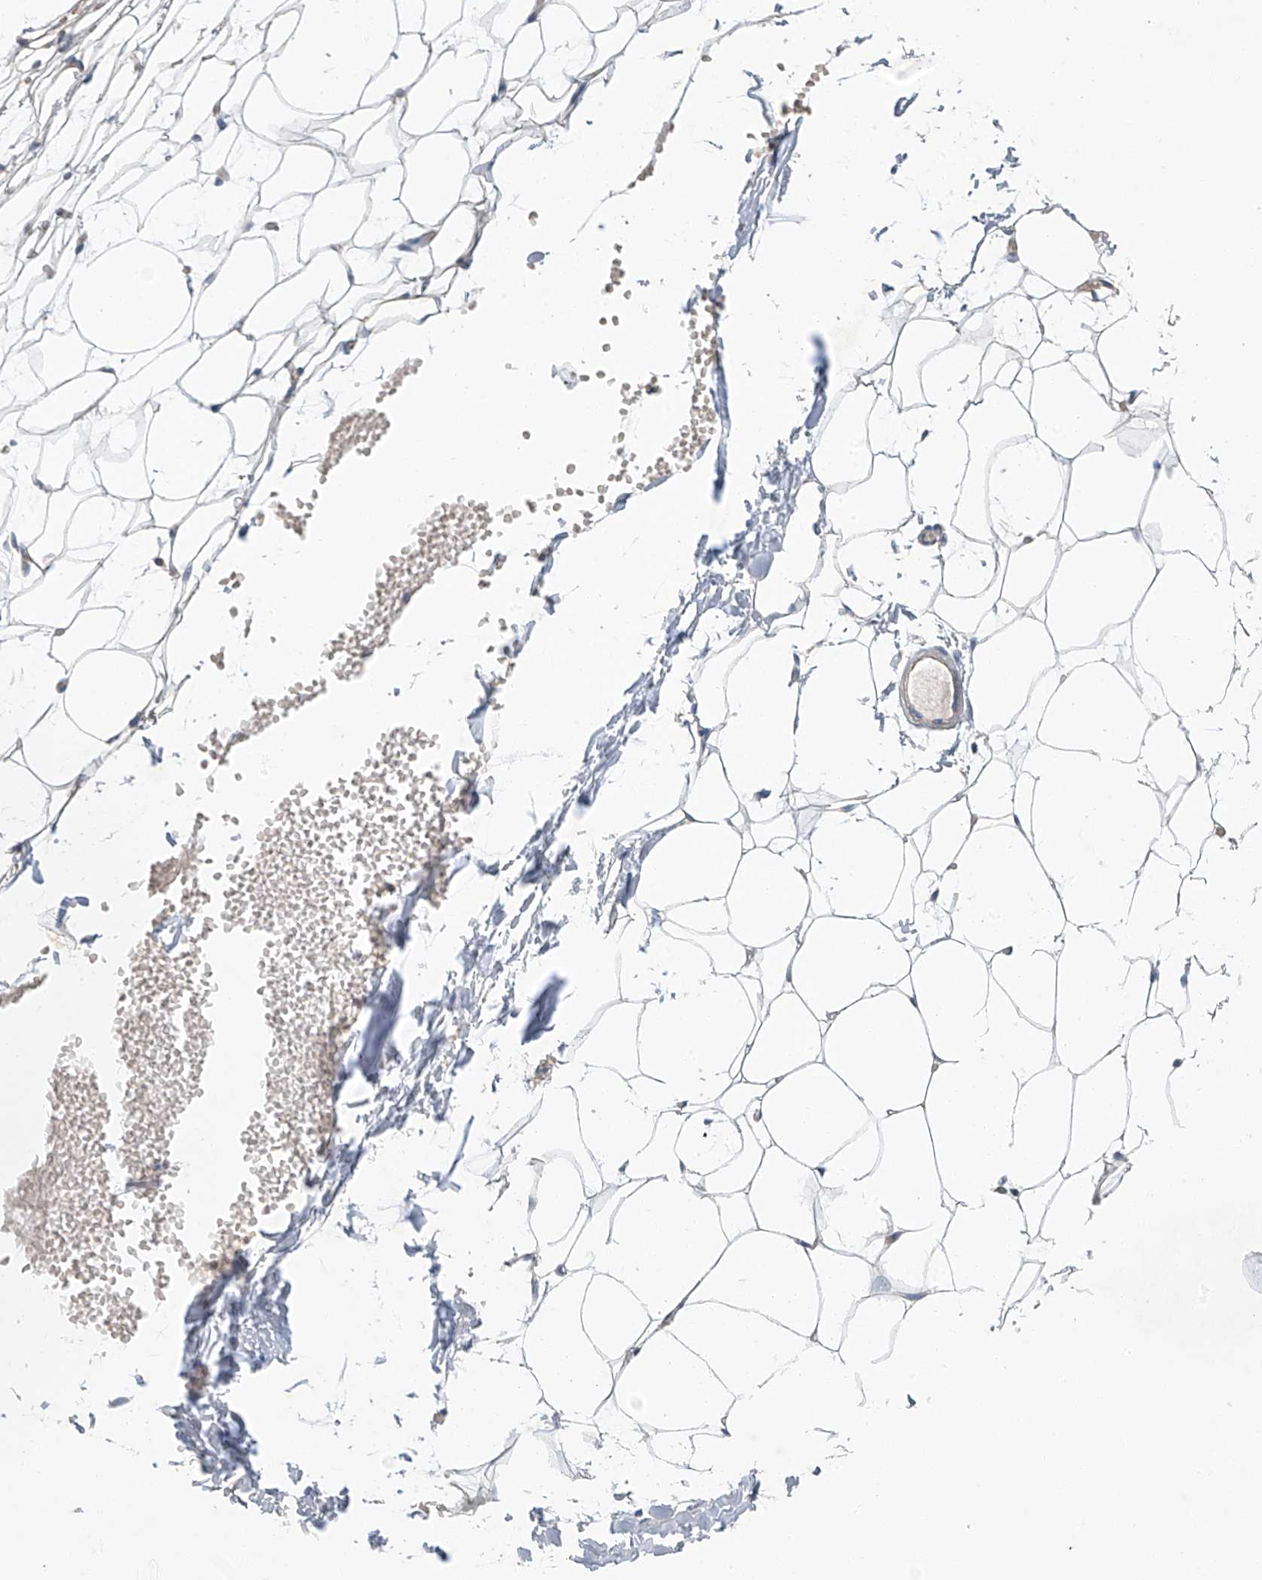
{"staining": {"intensity": "negative", "quantity": "none", "location": "none"}, "tissue": "adipose tissue", "cell_type": "Adipocytes", "image_type": "normal", "snomed": [{"axis": "morphology", "description": "Normal tissue, NOS"}, {"axis": "topography", "description": "Breast"}], "caption": "Adipocytes are negative for protein expression in benign human adipose tissue. (DAB immunohistochemistry with hematoxylin counter stain).", "gene": "C1orf87", "patient": {"sex": "female", "age": 23}}